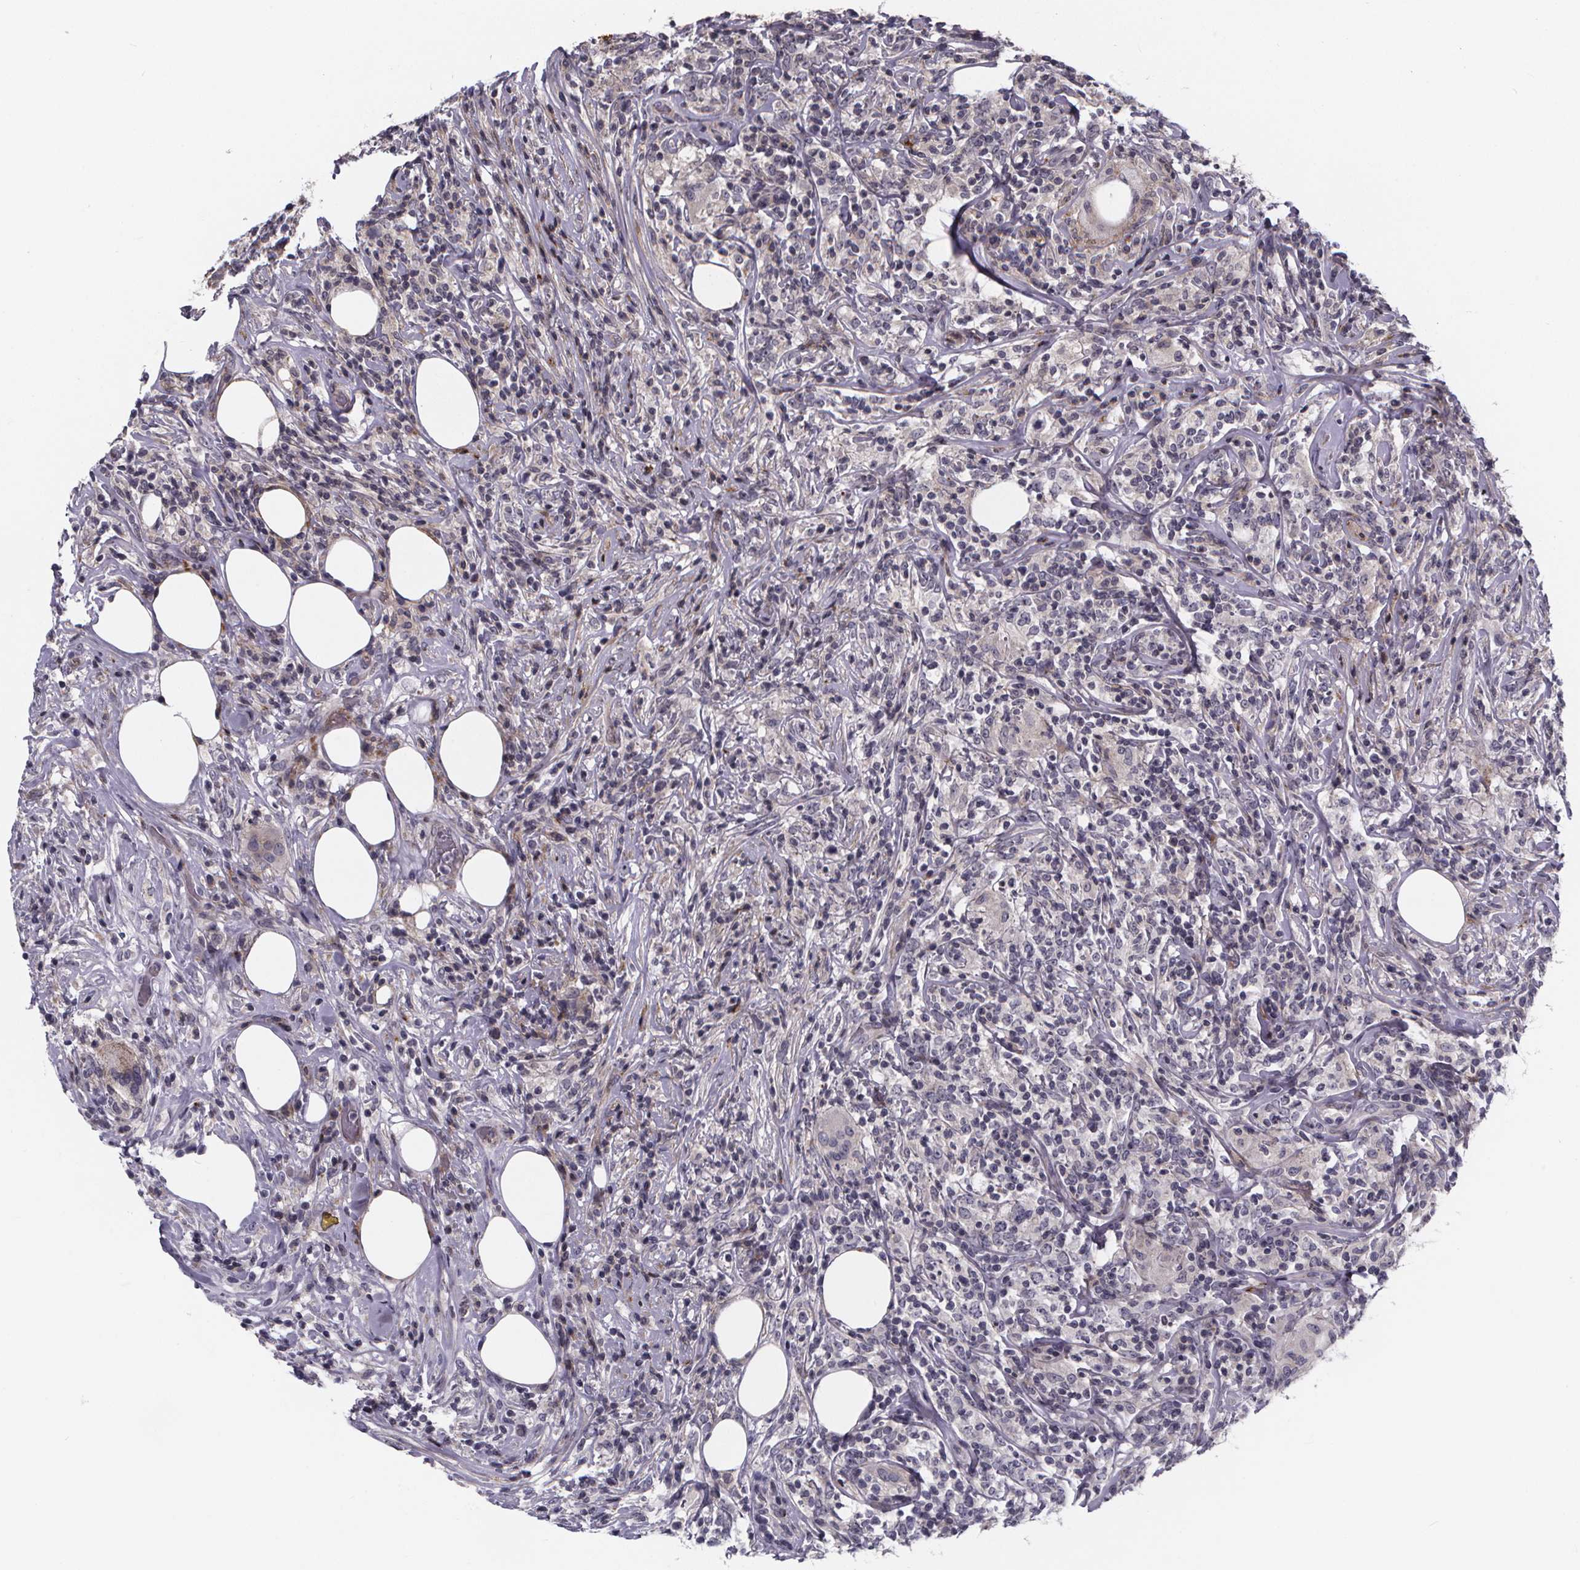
{"staining": {"intensity": "negative", "quantity": "none", "location": "none"}, "tissue": "lymphoma", "cell_type": "Tumor cells", "image_type": "cancer", "snomed": [{"axis": "morphology", "description": "Malignant lymphoma, non-Hodgkin's type, High grade"}, {"axis": "topography", "description": "Lymph node"}], "caption": "This photomicrograph is of lymphoma stained with immunohistochemistry (IHC) to label a protein in brown with the nuclei are counter-stained blue. There is no staining in tumor cells.", "gene": "FBXW2", "patient": {"sex": "female", "age": 84}}